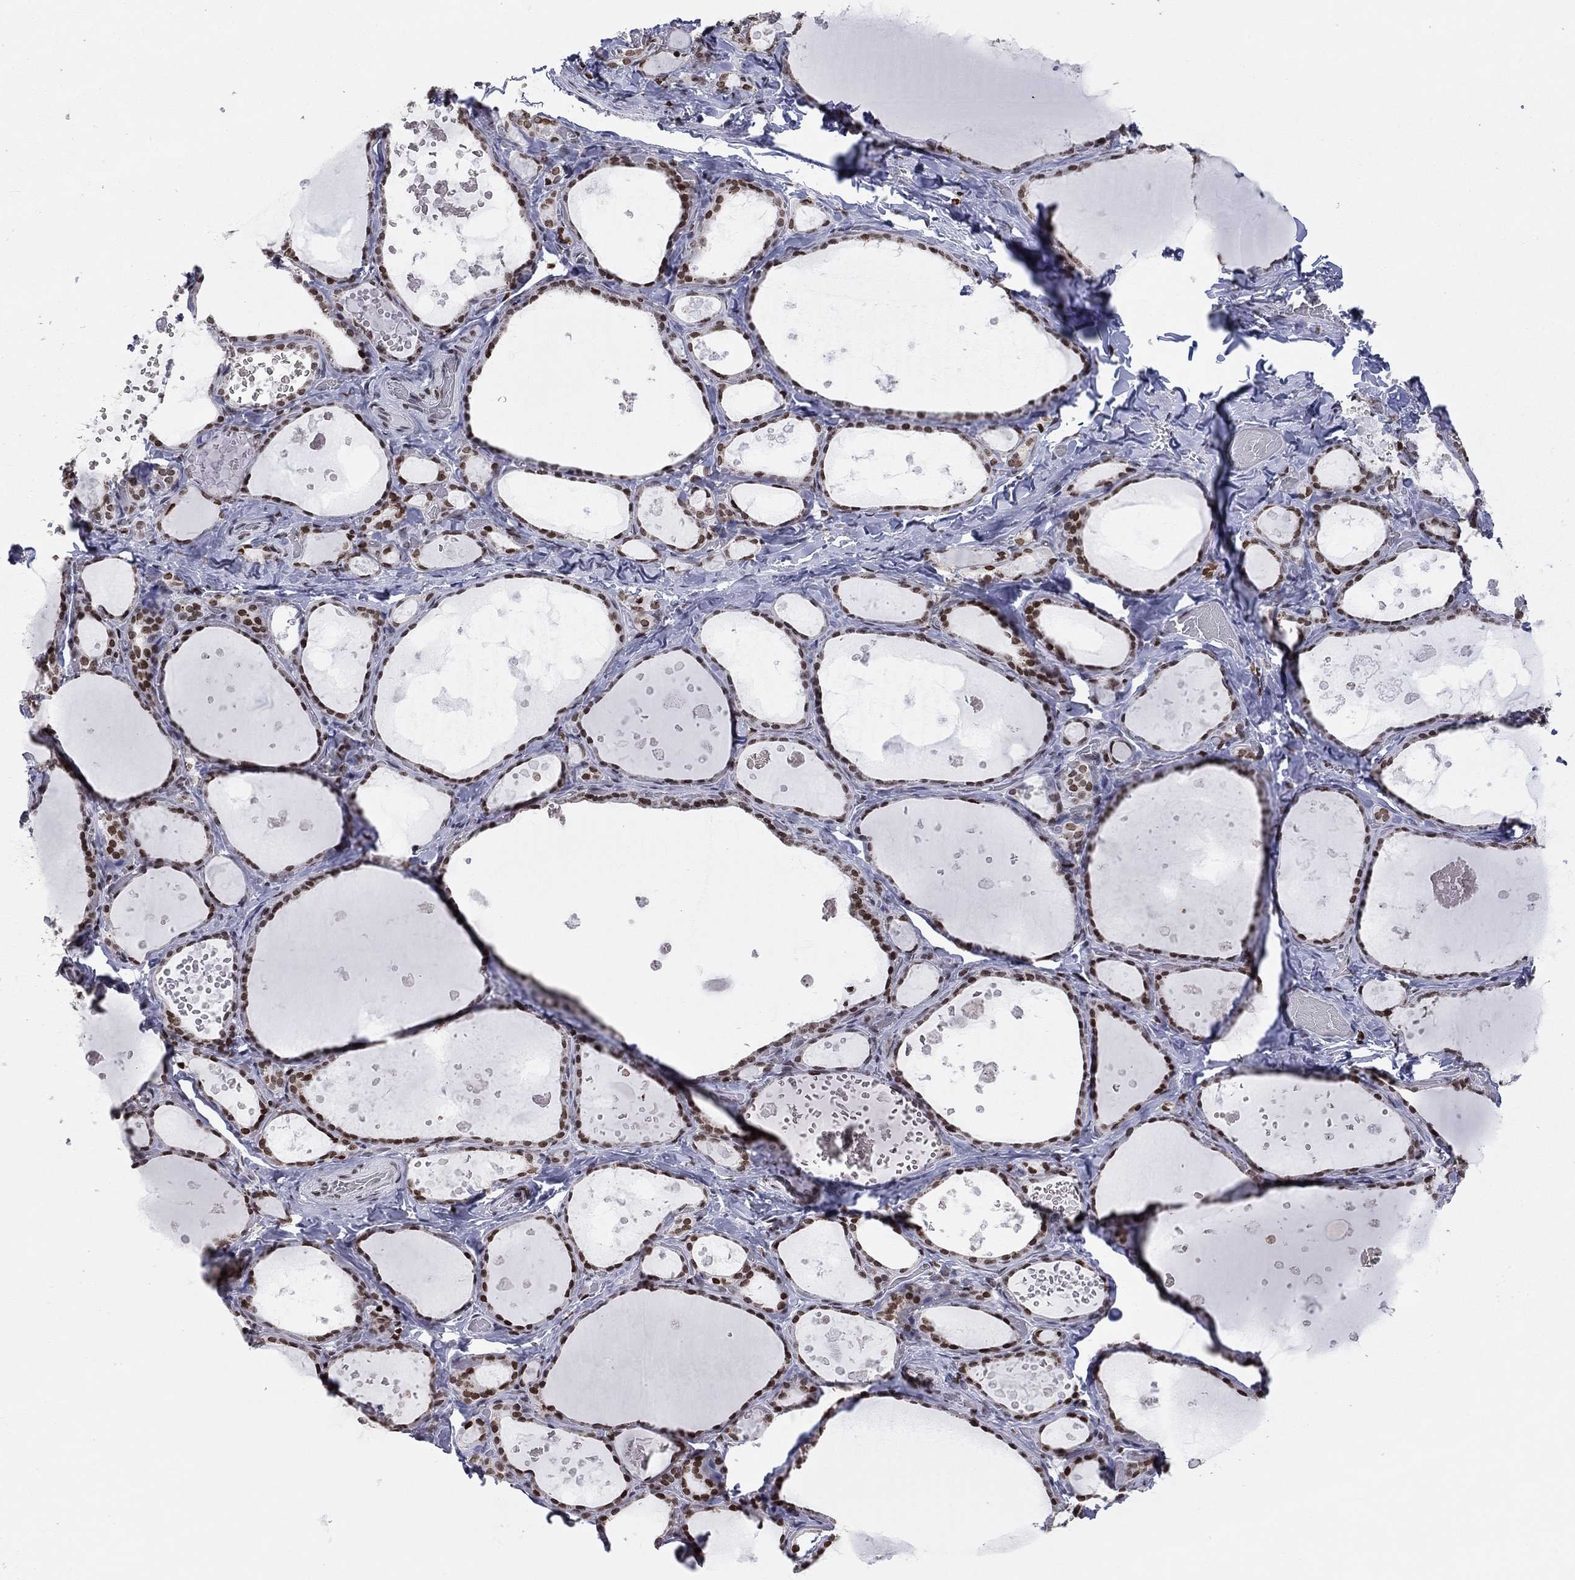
{"staining": {"intensity": "strong", "quantity": "25%-75%", "location": "nuclear"}, "tissue": "thyroid gland", "cell_type": "Glandular cells", "image_type": "normal", "snomed": [{"axis": "morphology", "description": "Normal tissue, NOS"}, {"axis": "topography", "description": "Thyroid gland"}], "caption": "IHC (DAB) staining of normal thyroid gland displays strong nuclear protein staining in approximately 25%-75% of glandular cells. (Brightfield microscopy of DAB IHC at high magnification).", "gene": "H2AX", "patient": {"sex": "female", "age": 56}}